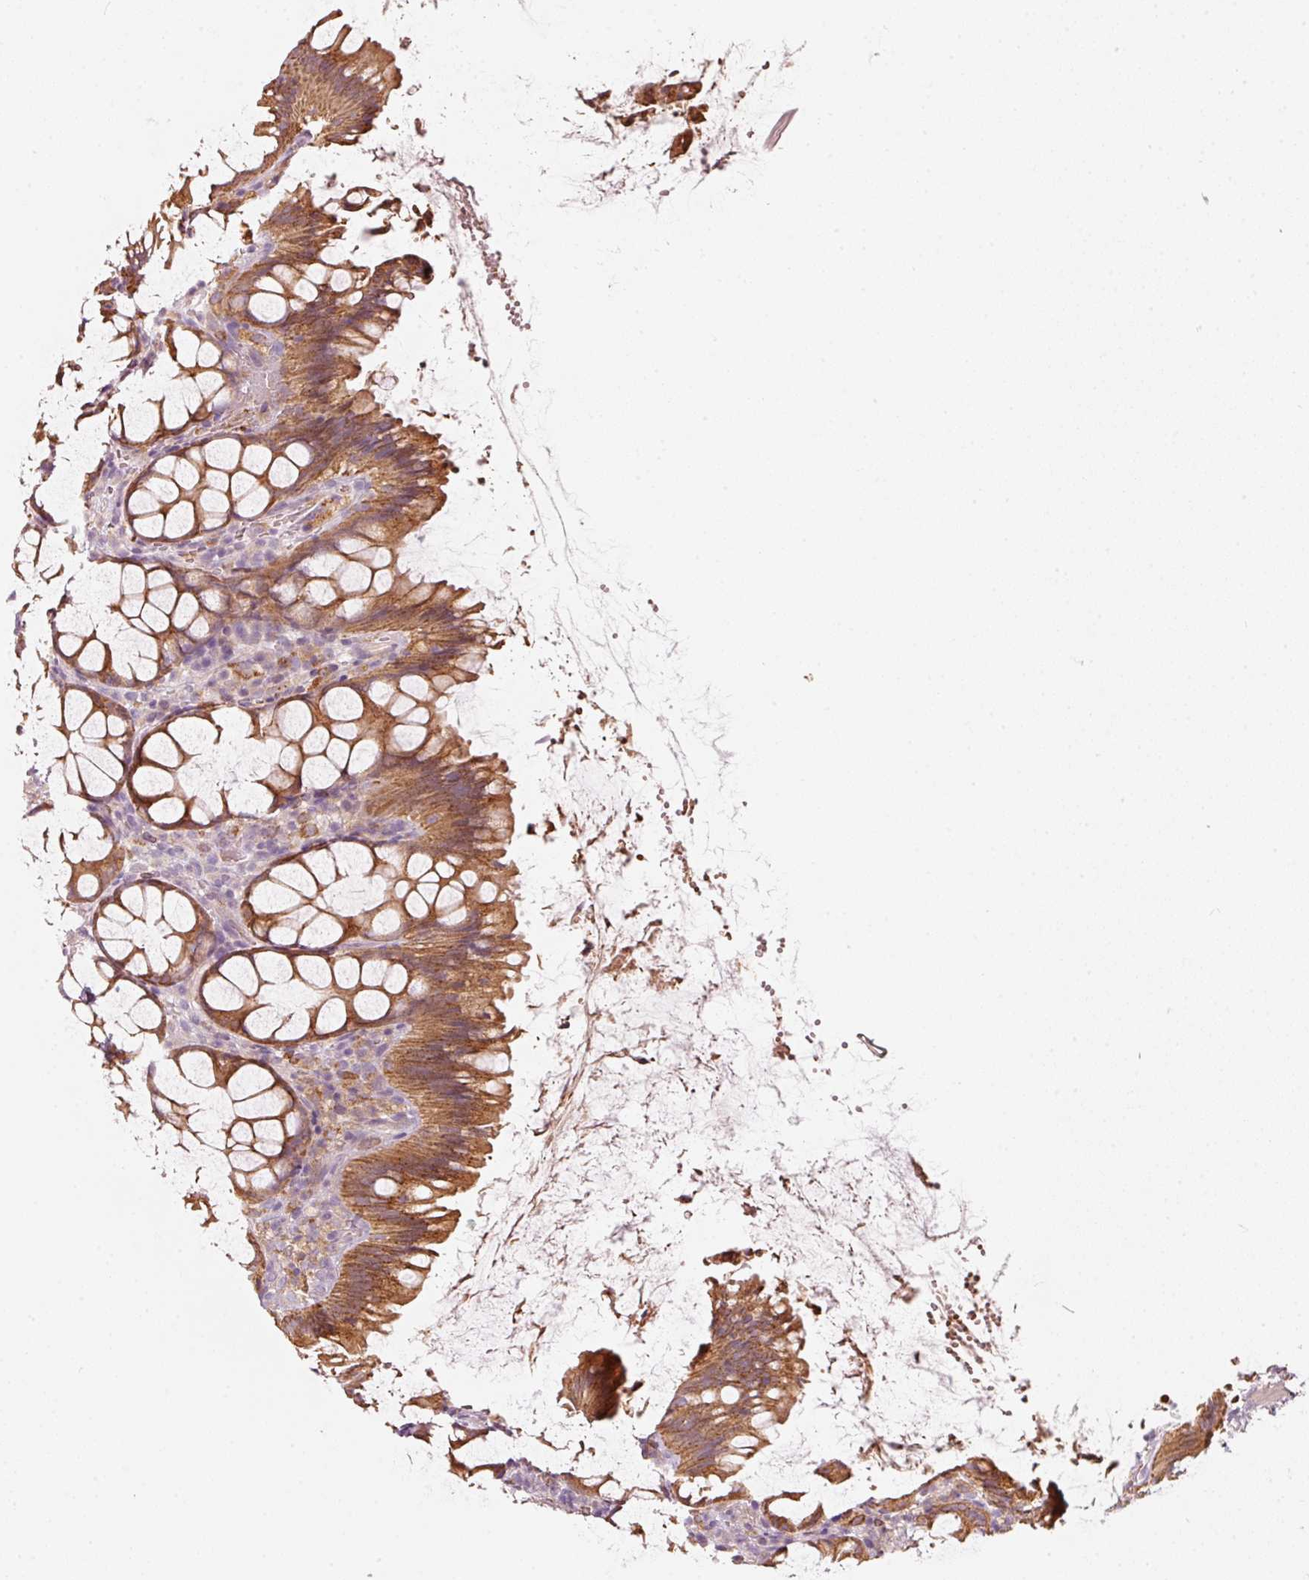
{"staining": {"intensity": "moderate", "quantity": ">75%", "location": "cytoplasmic/membranous"}, "tissue": "rectum", "cell_type": "Glandular cells", "image_type": "normal", "snomed": [{"axis": "morphology", "description": "Normal tissue, NOS"}, {"axis": "topography", "description": "Rectum"}], "caption": "Protein staining displays moderate cytoplasmic/membranous positivity in about >75% of glandular cells in unremarkable rectum. The protein is shown in brown color, while the nuclei are stained blue.", "gene": "KLHL21", "patient": {"sex": "female", "age": 67}}